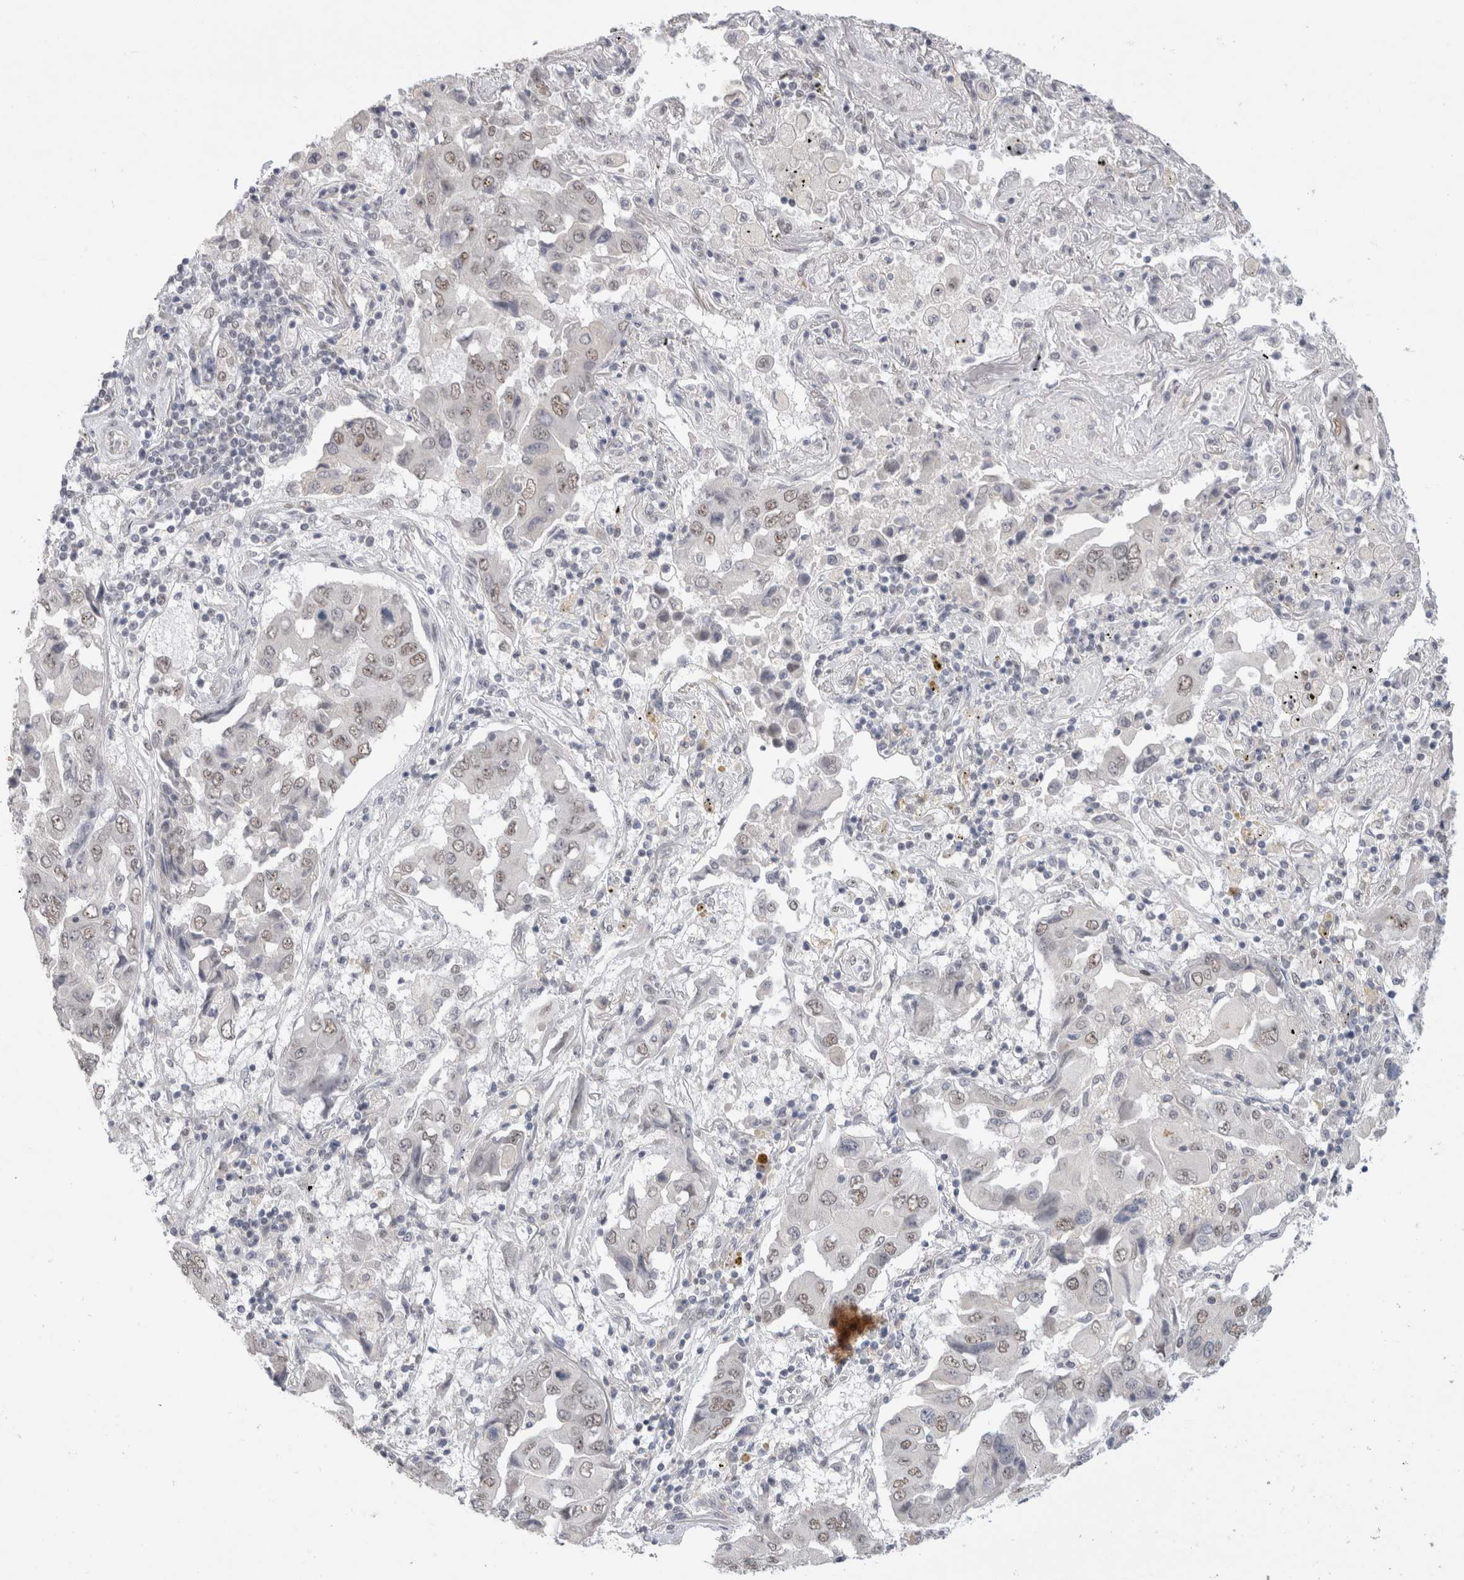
{"staining": {"intensity": "weak", "quantity": ">75%", "location": "nuclear"}, "tissue": "lung cancer", "cell_type": "Tumor cells", "image_type": "cancer", "snomed": [{"axis": "morphology", "description": "Adenocarcinoma, NOS"}, {"axis": "topography", "description": "Lung"}], "caption": "Protein staining by IHC reveals weak nuclear positivity in about >75% of tumor cells in adenocarcinoma (lung).", "gene": "RECQL4", "patient": {"sex": "female", "age": 65}}